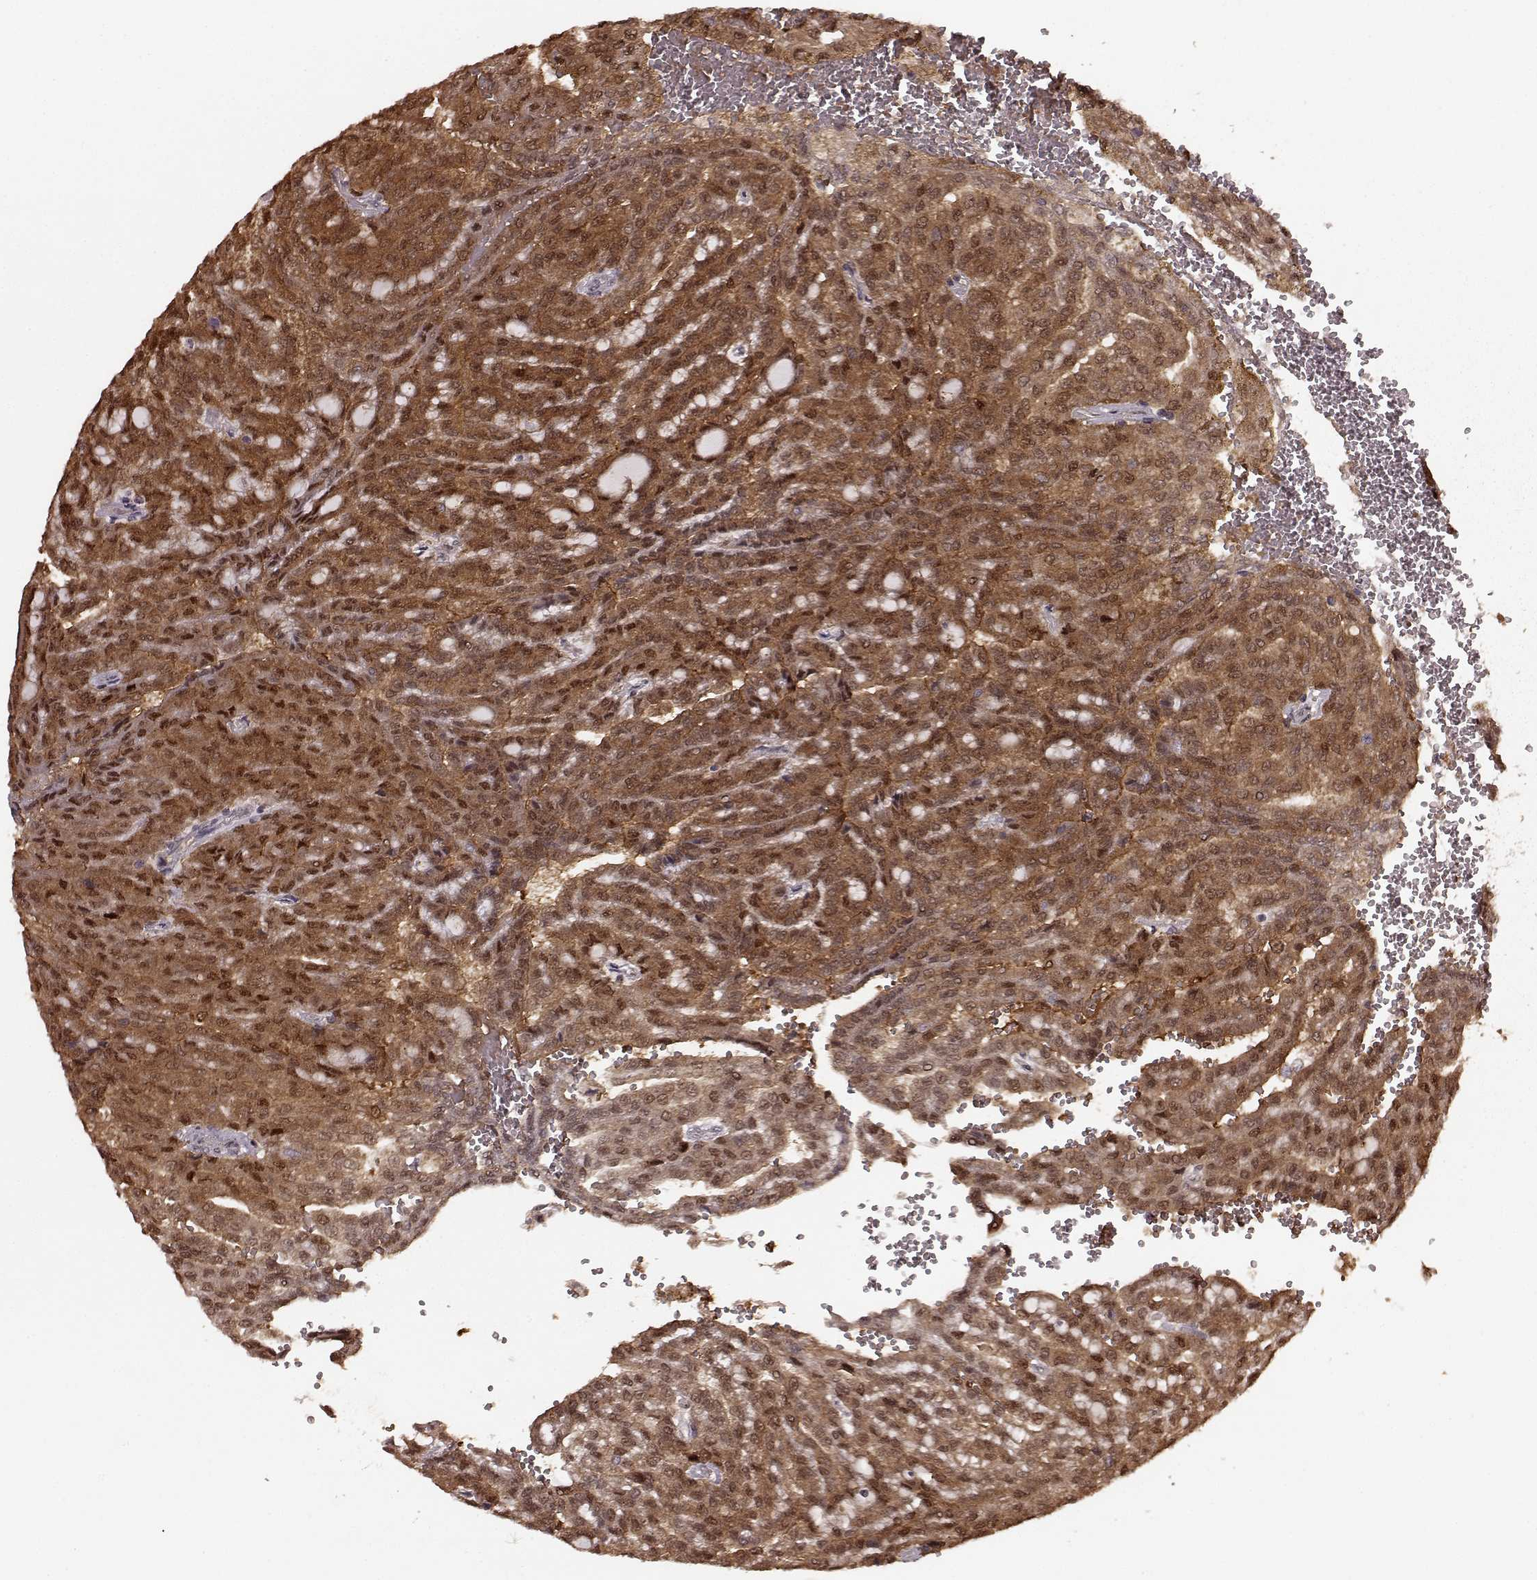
{"staining": {"intensity": "moderate", "quantity": ">75%", "location": "cytoplasmic/membranous,nuclear"}, "tissue": "renal cancer", "cell_type": "Tumor cells", "image_type": "cancer", "snomed": [{"axis": "morphology", "description": "Adenocarcinoma, NOS"}, {"axis": "topography", "description": "Kidney"}], "caption": "Adenocarcinoma (renal) stained with IHC reveals moderate cytoplasmic/membranous and nuclear staining in about >75% of tumor cells.", "gene": "GSS", "patient": {"sex": "male", "age": 63}}